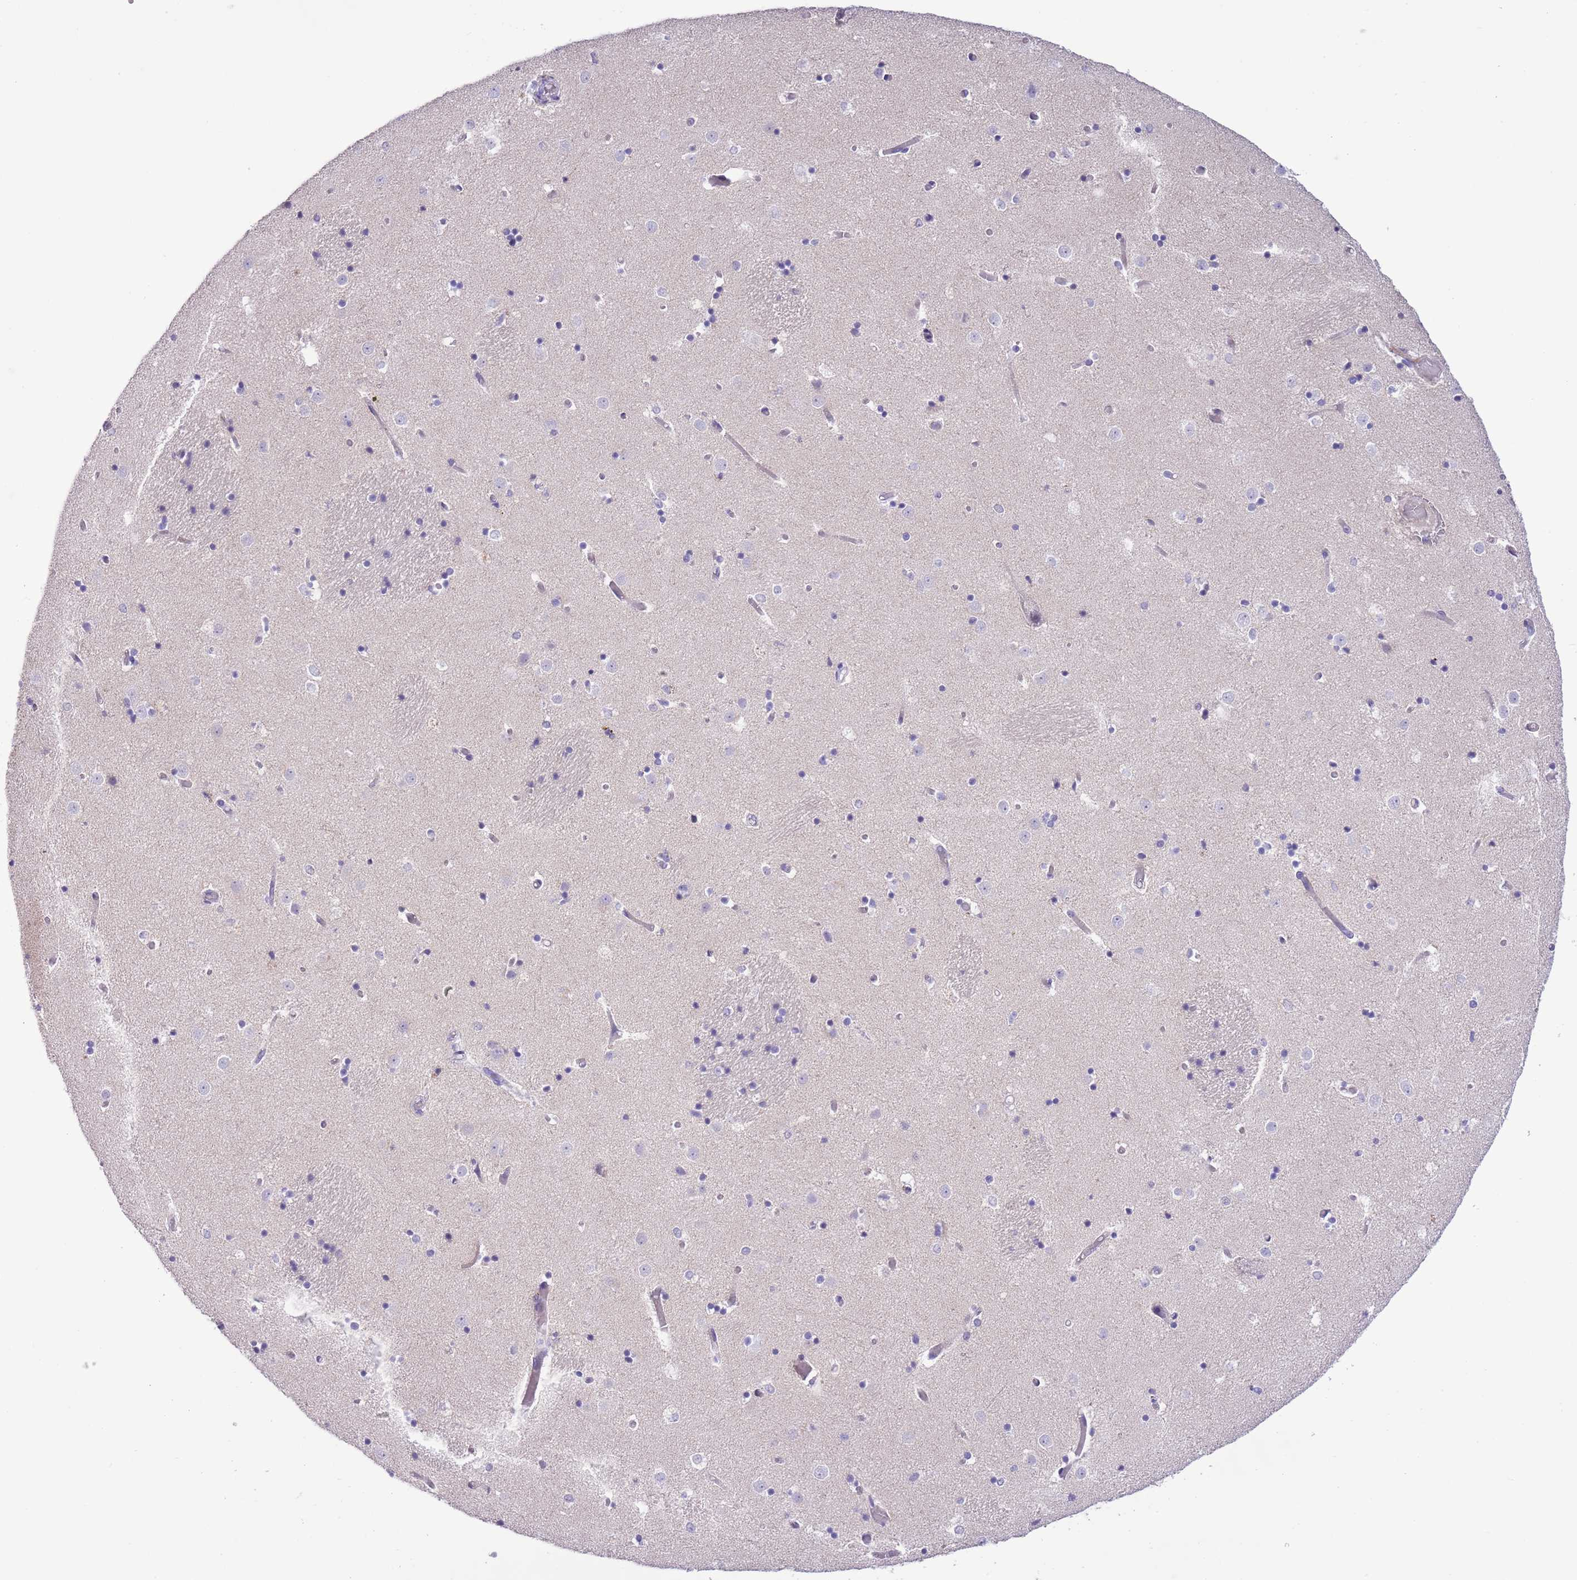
{"staining": {"intensity": "negative", "quantity": "none", "location": "none"}, "tissue": "caudate", "cell_type": "Glial cells", "image_type": "normal", "snomed": [{"axis": "morphology", "description": "Normal tissue, NOS"}, {"axis": "topography", "description": "Lateral ventricle wall"}], "caption": "IHC micrograph of normal caudate: human caudate stained with DAB exhibits no significant protein expression in glial cells.", "gene": "CLEC2A", "patient": {"sex": "female", "age": 52}}